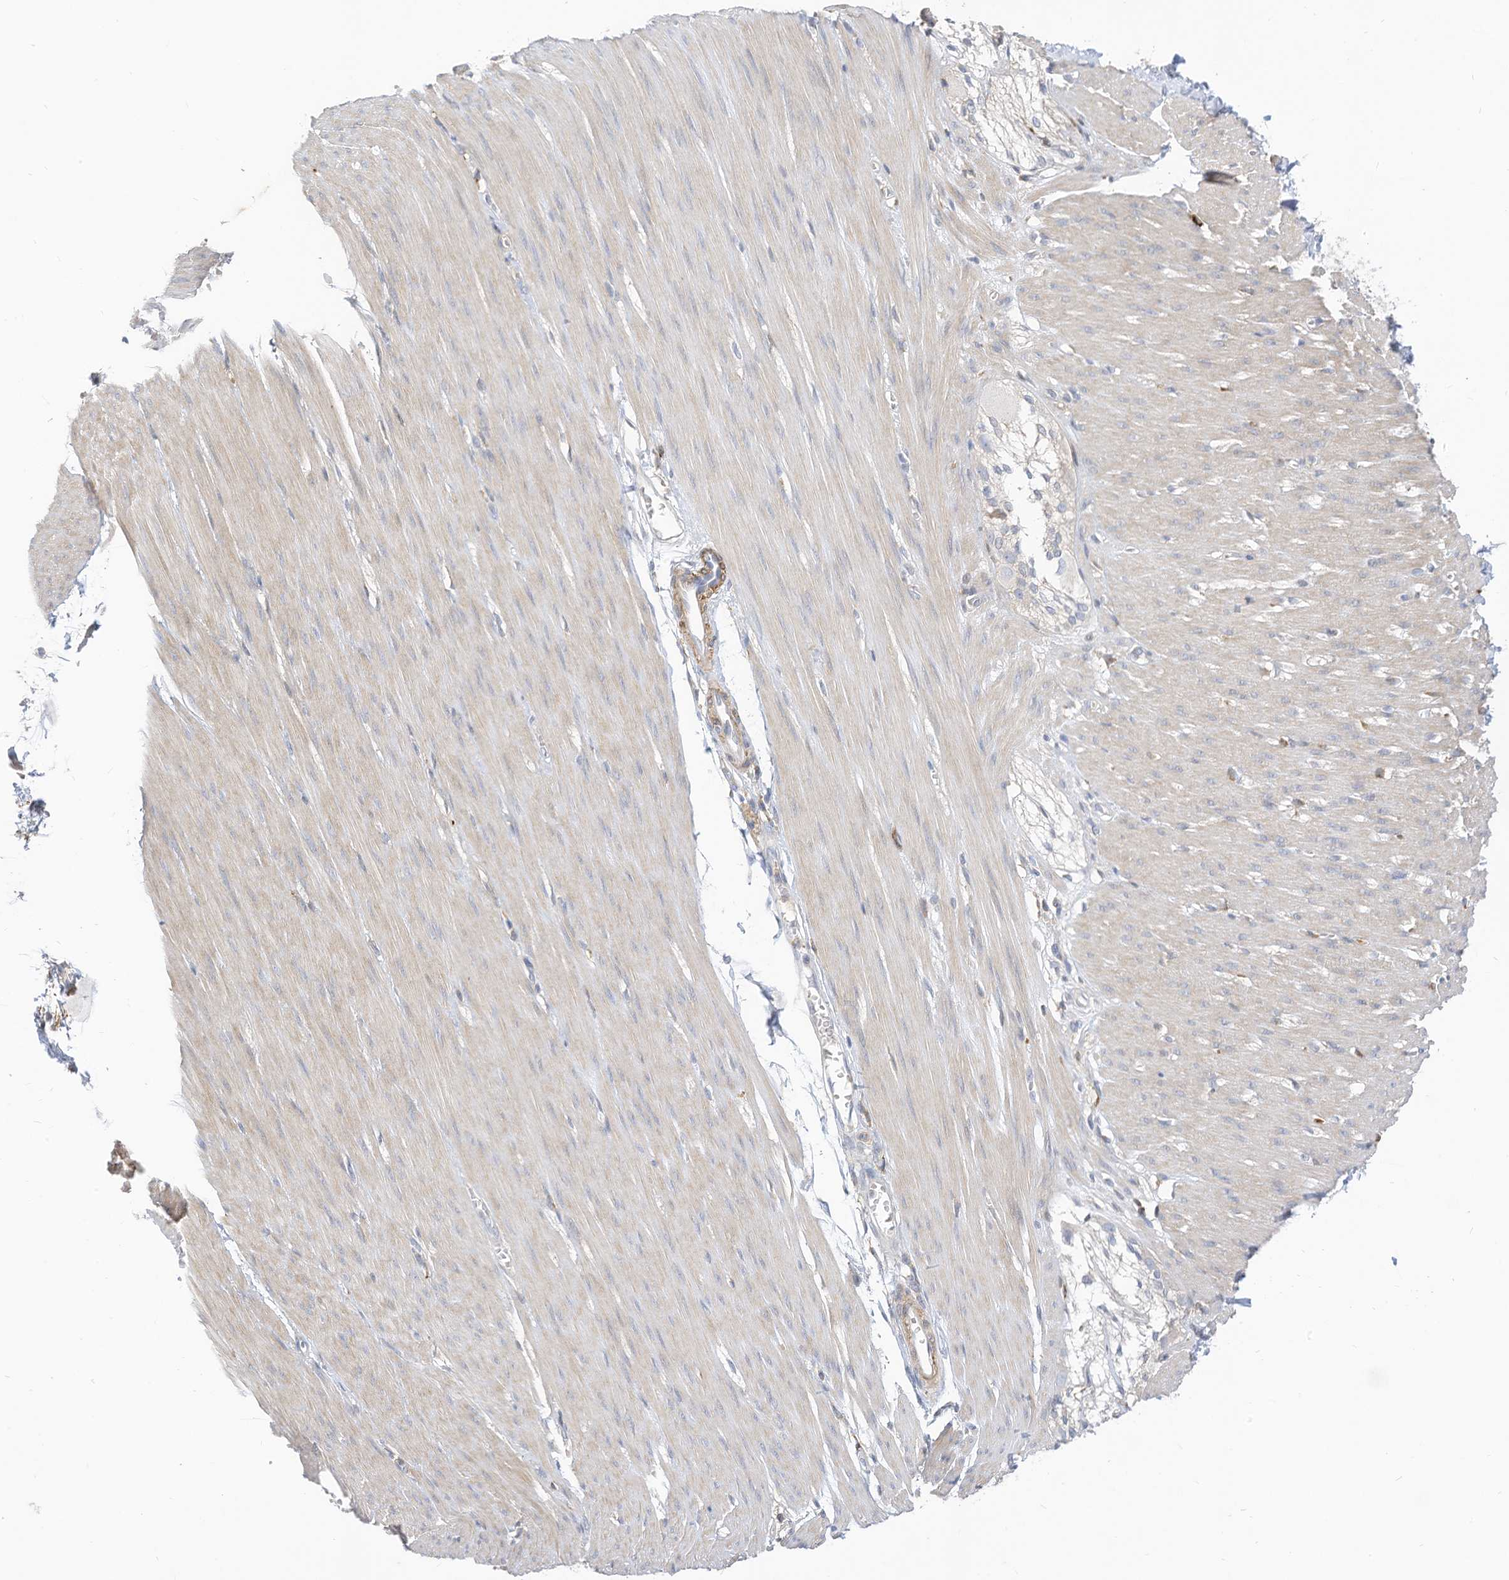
{"staining": {"intensity": "negative", "quantity": "none", "location": "none"}, "tissue": "smooth muscle", "cell_type": "Smooth muscle cells", "image_type": "normal", "snomed": [{"axis": "morphology", "description": "Normal tissue, NOS"}, {"axis": "morphology", "description": "Adenocarcinoma, NOS"}, {"axis": "topography", "description": "Colon"}, {"axis": "topography", "description": "Peripheral nerve tissue"}], "caption": "Immunohistochemistry (IHC) image of unremarkable smooth muscle: smooth muscle stained with DAB exhibits no significant protein staining in smooth muscle cells.", "gene": "ATP13A1", "patient": {"sex": "male", "age": 14}}